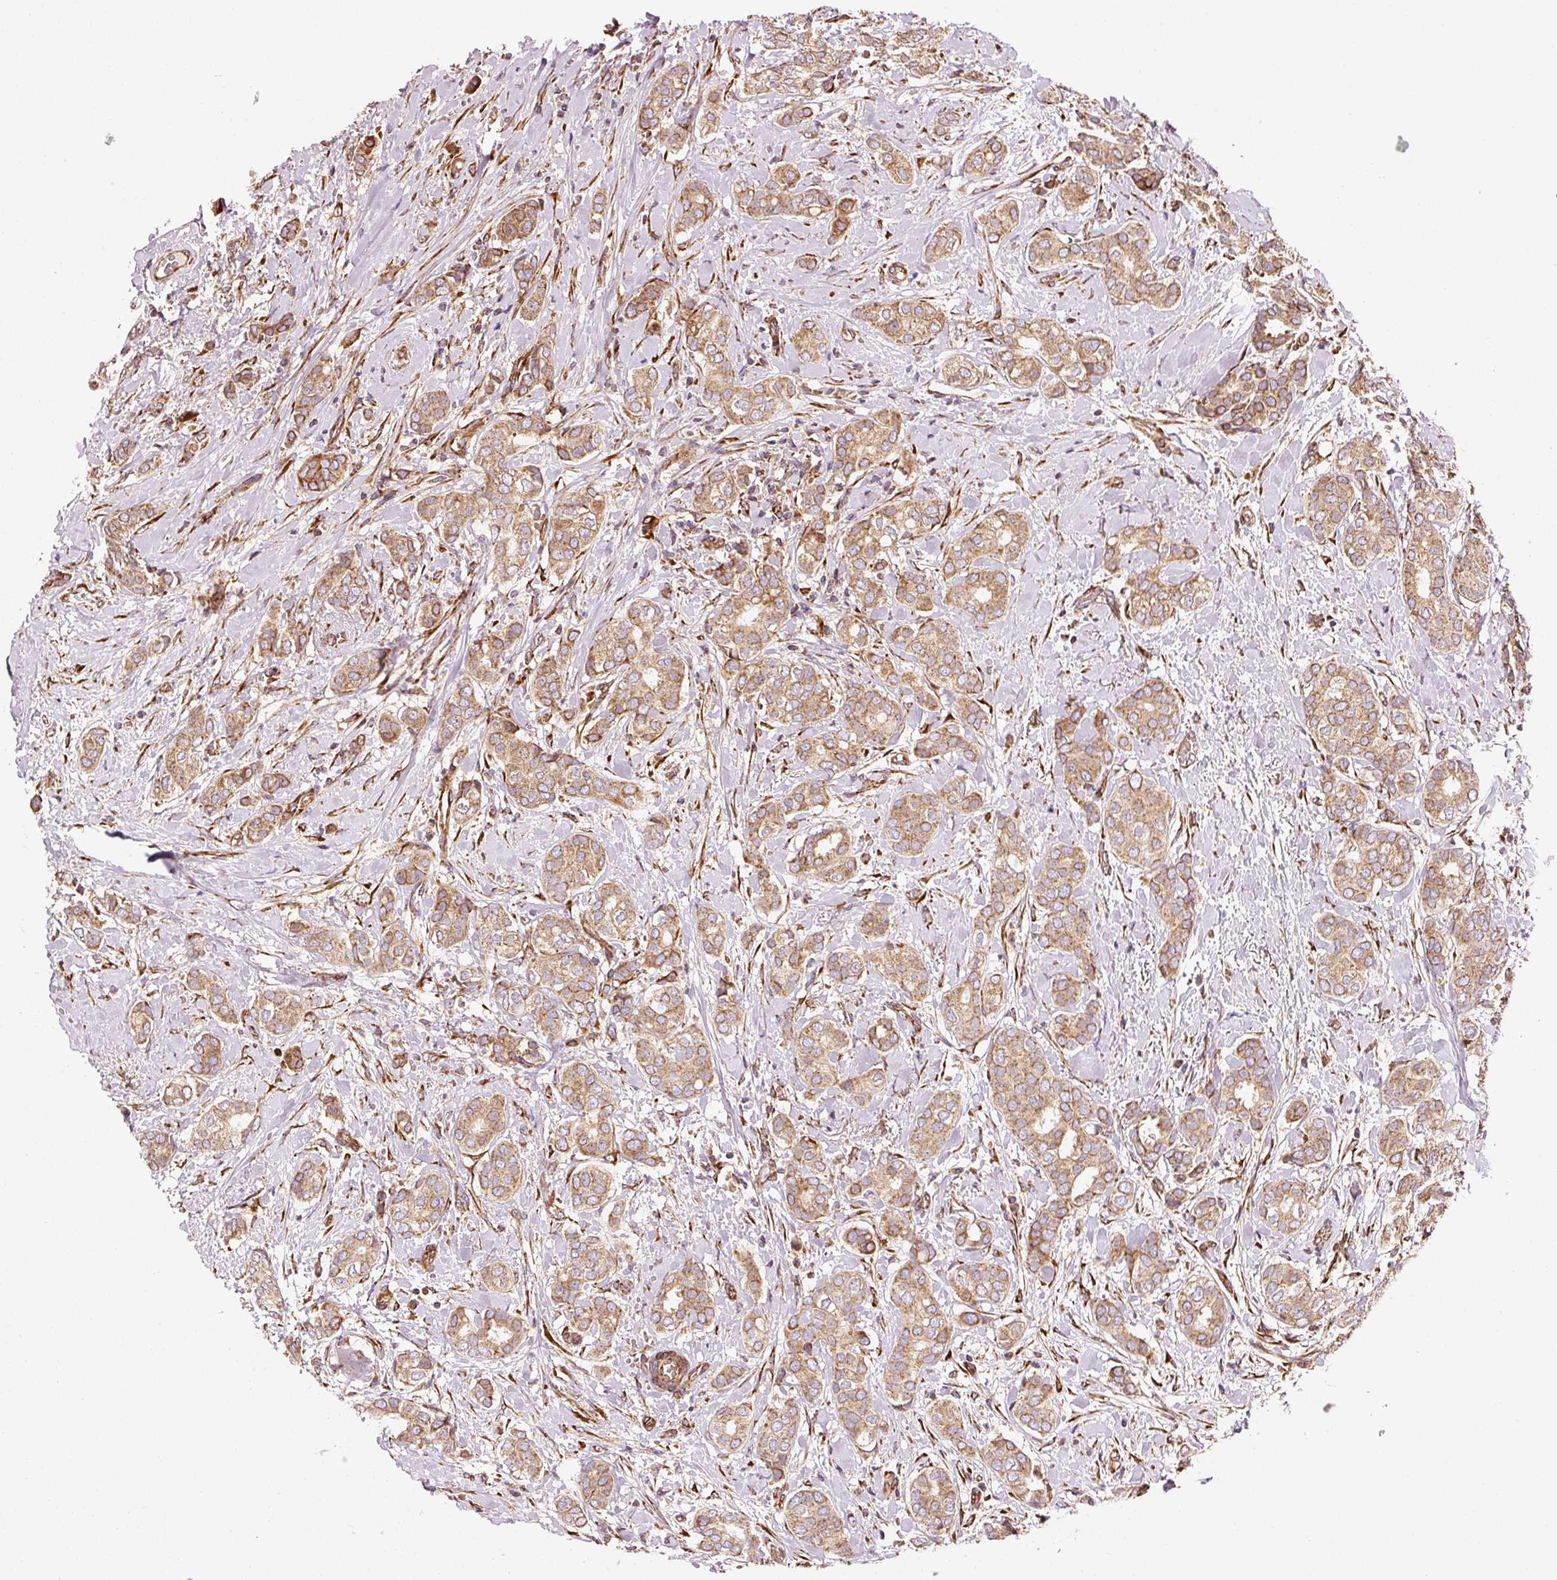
{"staining": {"intensity": "moderate", "quantity": ">75%", "location": "cytoplasmic/membranous"}, "tissue": "breast cancer", "cell_type": "Tumor cells", "image_type": "cancer", "snomed": [{"axis": "morphology", "description": "Duct carcinoma"}, {"axis": "topography", "description": "Breast"}], "caption": "A brown stain shows moderate cytoplasmic/membranous positivity of a protein in infiltrating ductal carcinoma (breast) tumor cells. The protein is stained brown, and the nuclei are stained in blue (DAB (3,3'-diaminobenzidine) IHC with brightfield microscopy, high magnification).", "gene": "ISCU", "patient": {"sex": "female", "age": 73}}